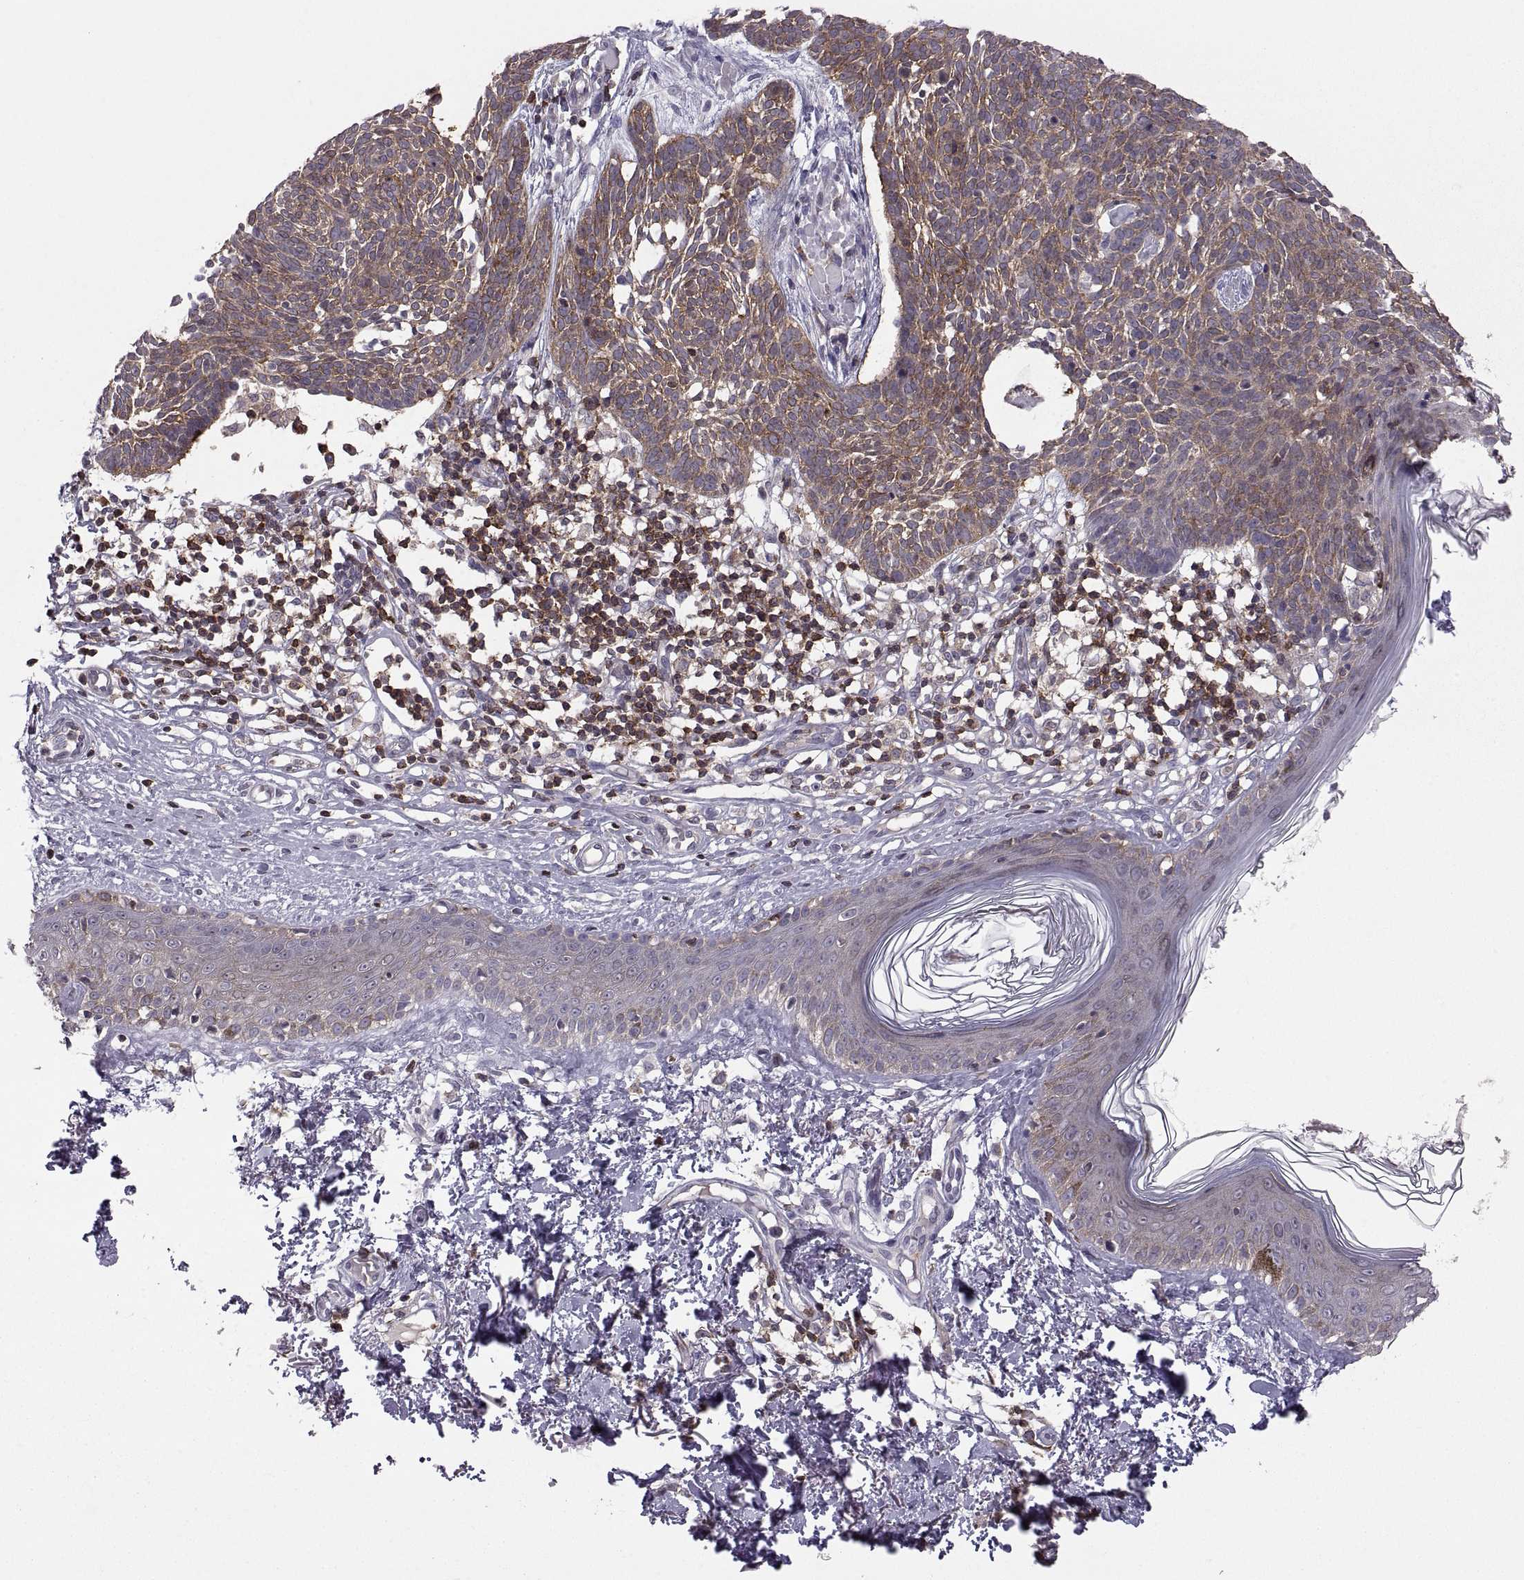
{"staining": {"intensity": "moderate", "quantity": "<25%", "location": "cytoplasmic/membranous"}, "tissue": "skin cancer", "cell_type": "Tumor cells", "image_type": "cancer", "snomed": [{"axis": "morphology", "description": "Basal cell carcinoma"}, {"axis": "topography", "description": "Skin"}], "caption": "Skin cancer was stained to show a protein in brown. There is low levels of moderate cytoplasmic/membranous expression in approximately <25% of tumor cells.", "gene": "EZR", "patient": {"sex": "male", "age": 85}}